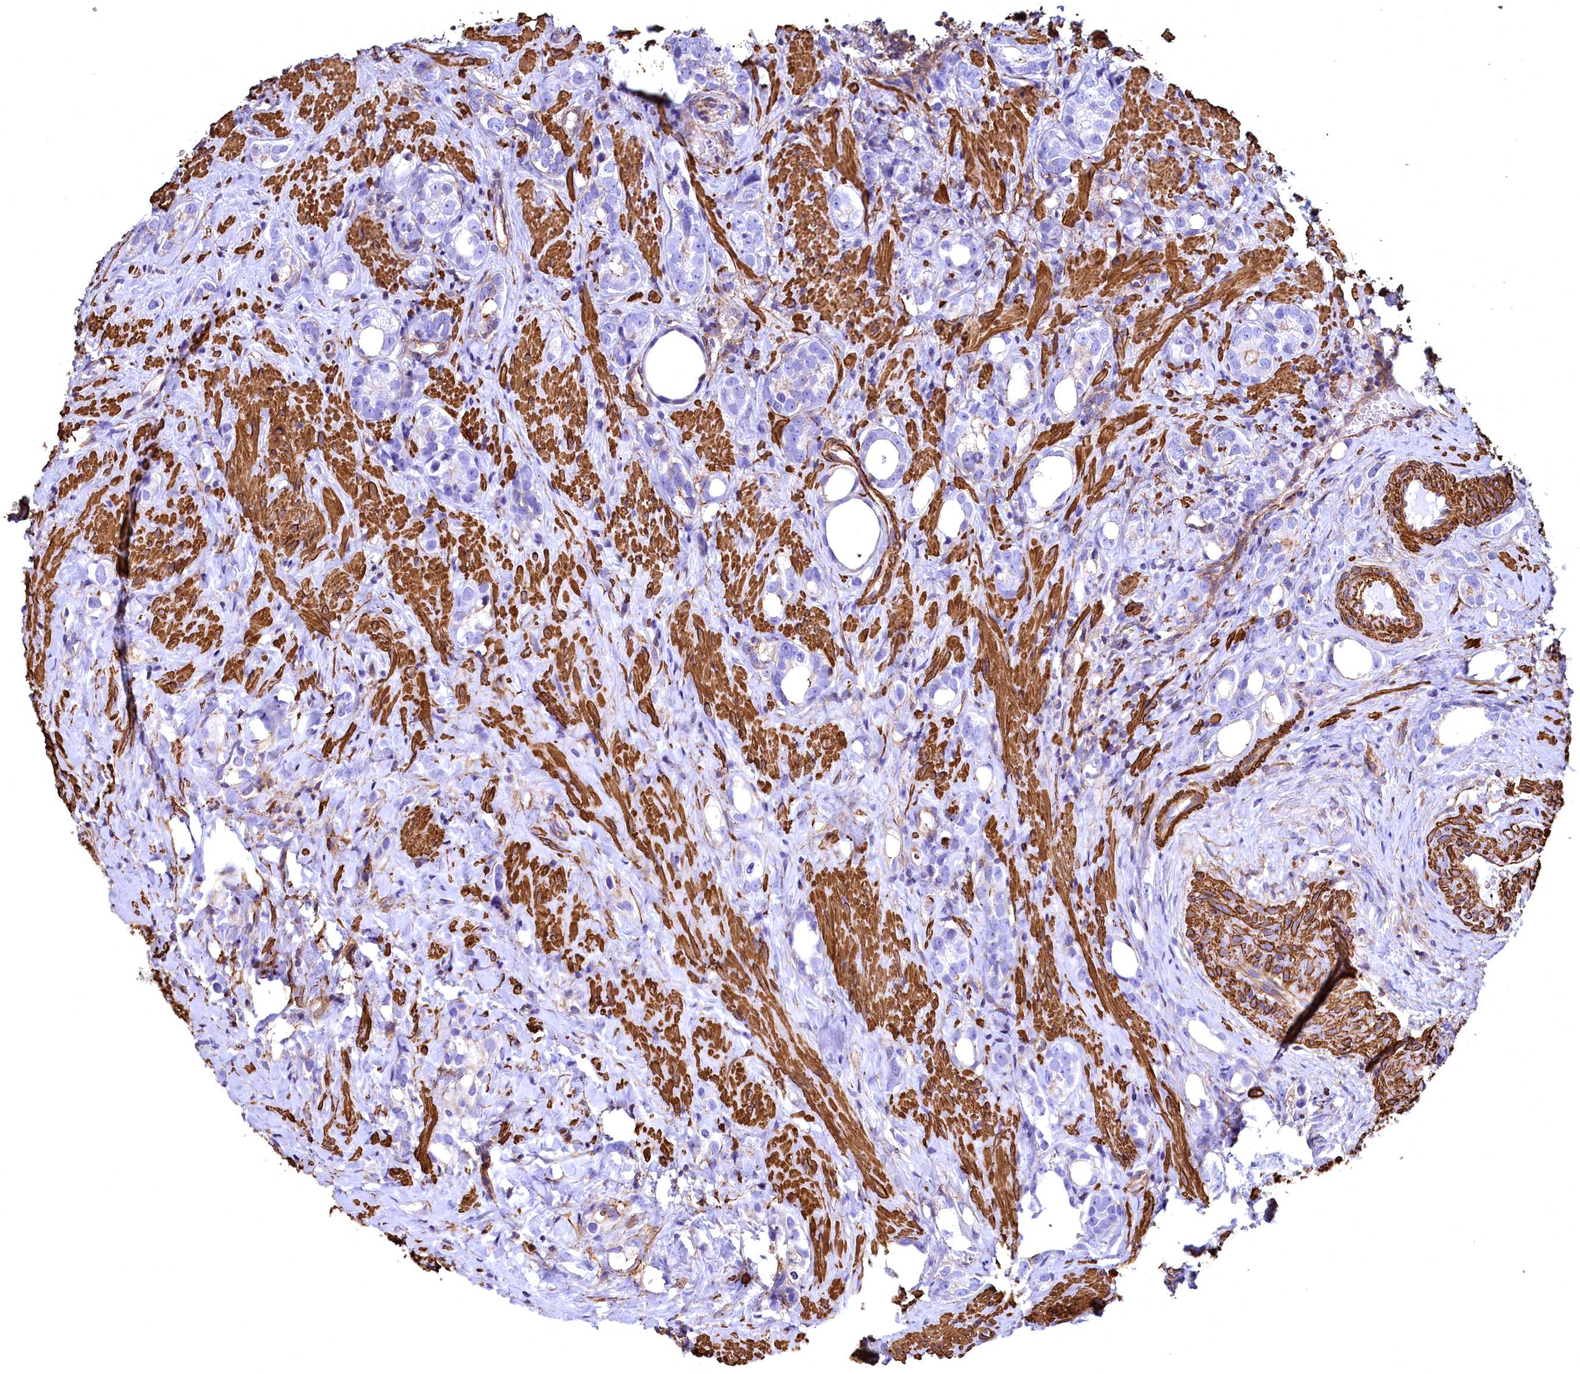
{"staining": {"intensity": "negative", "quantity": "none", "location": "none"}, "tissue": "prostate cancer", "cell_type": "Tumor cells", "image_type": "cancer", "snomed": [{"axis": "morphology", "description": "Adenocarcinoma, High grade"}, {"axis": "topography", "description": "Prostate"}], "caption": "The IHC histopathology image has no significant staining in tumor cells of prostate cancer tissue.", "gene": "THBS1", "patient": {"sex": "male", "age": 63}}